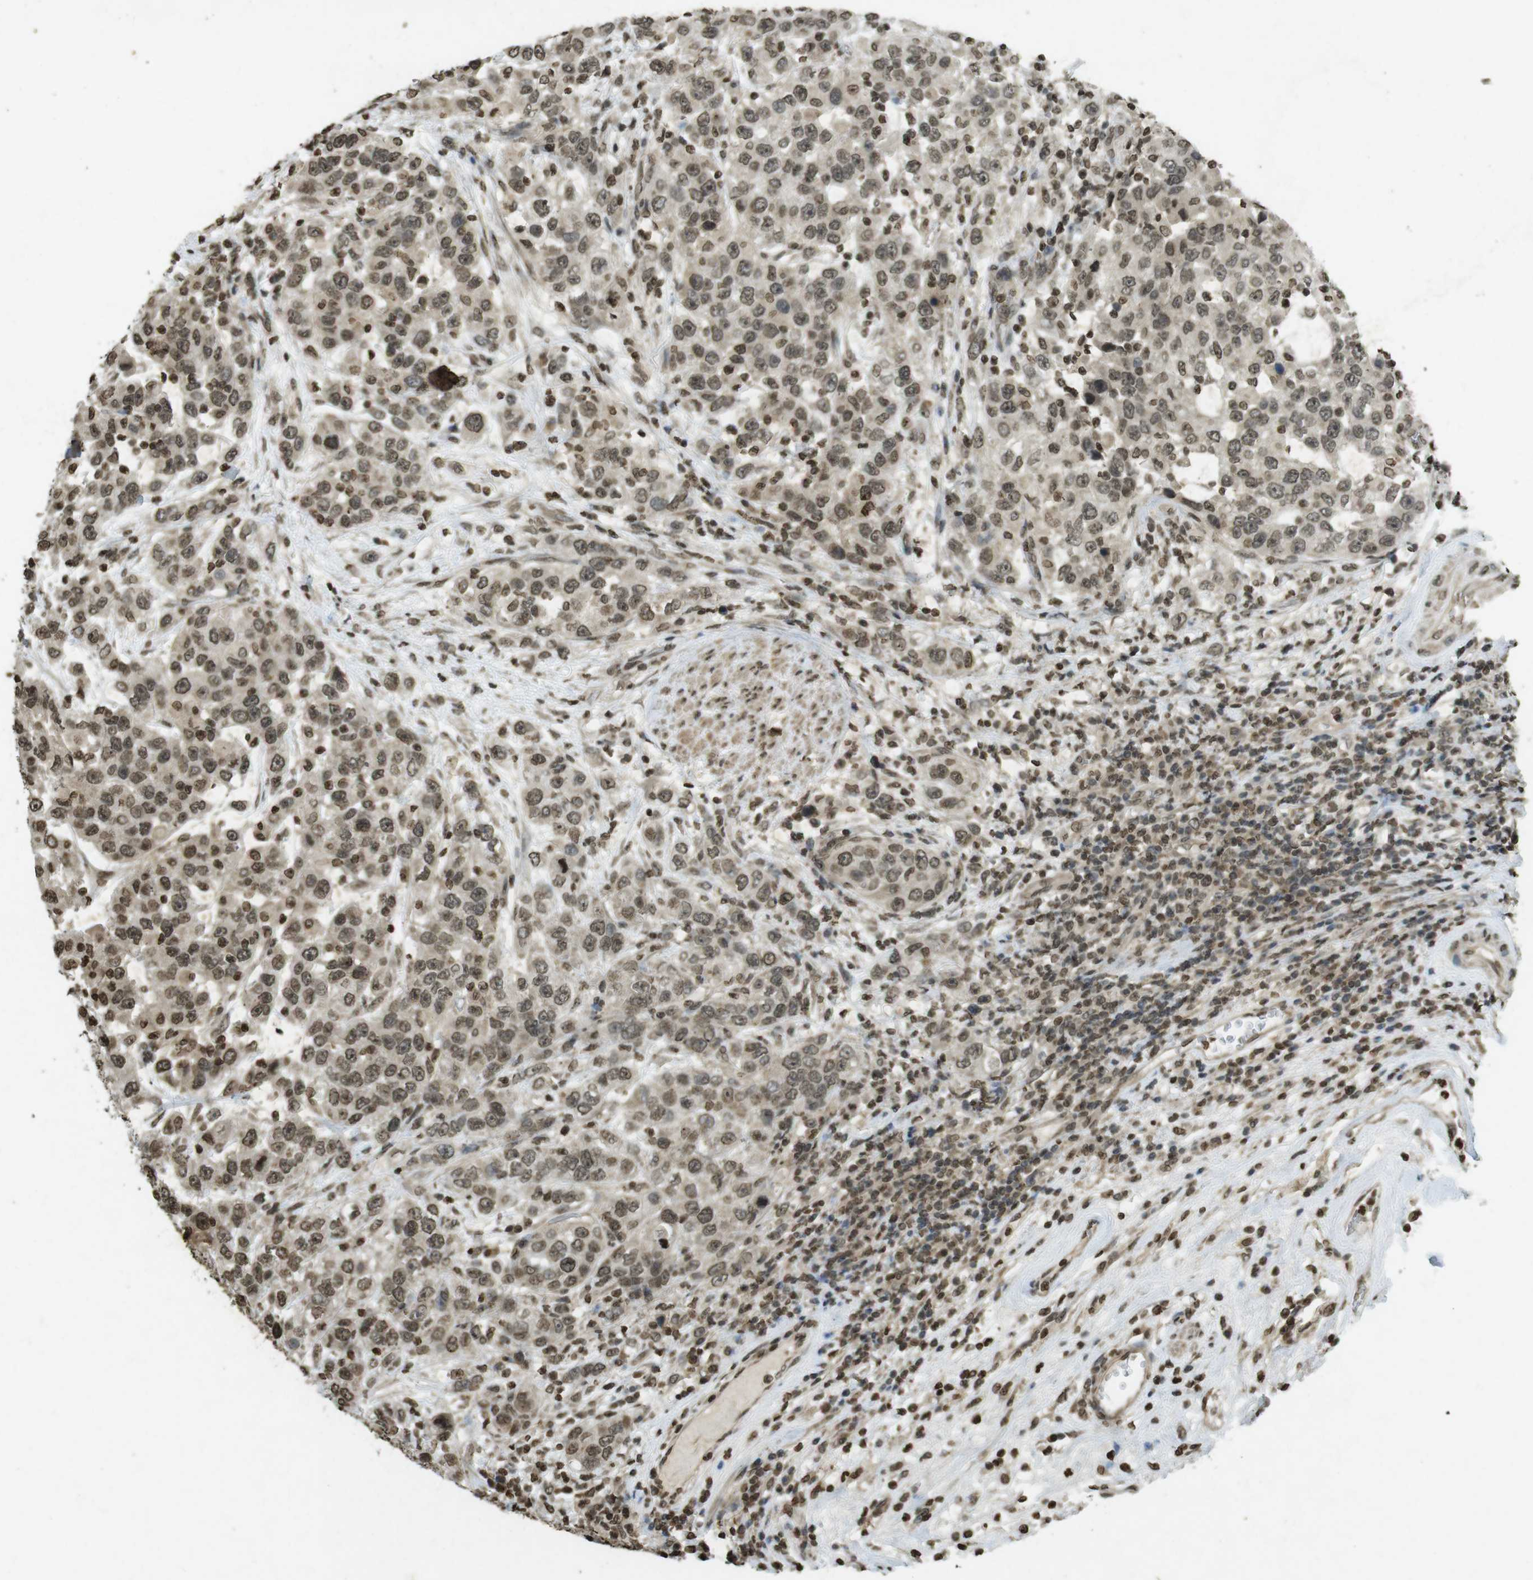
{"staining": {"intensity": "moderate", "quantity": ">75%", "location": "nuclear"}, "tissue": "urothelial cancer", "cell_type": "Tumor cells", "image_type": "cancer", "snomed": [{"axis": "morphology", "description": "Urothelial carcinoma, High grade"}, {"axis": "topography", "description": "Urinary bladder"}], "caption": "IHC (DAB) staining of urothelial cancer reveals moderate nuclear protein expression in approximately >75% of tumor cells.", "gene": "ORC4", "patient": {"sex": "female", "age": 80}}